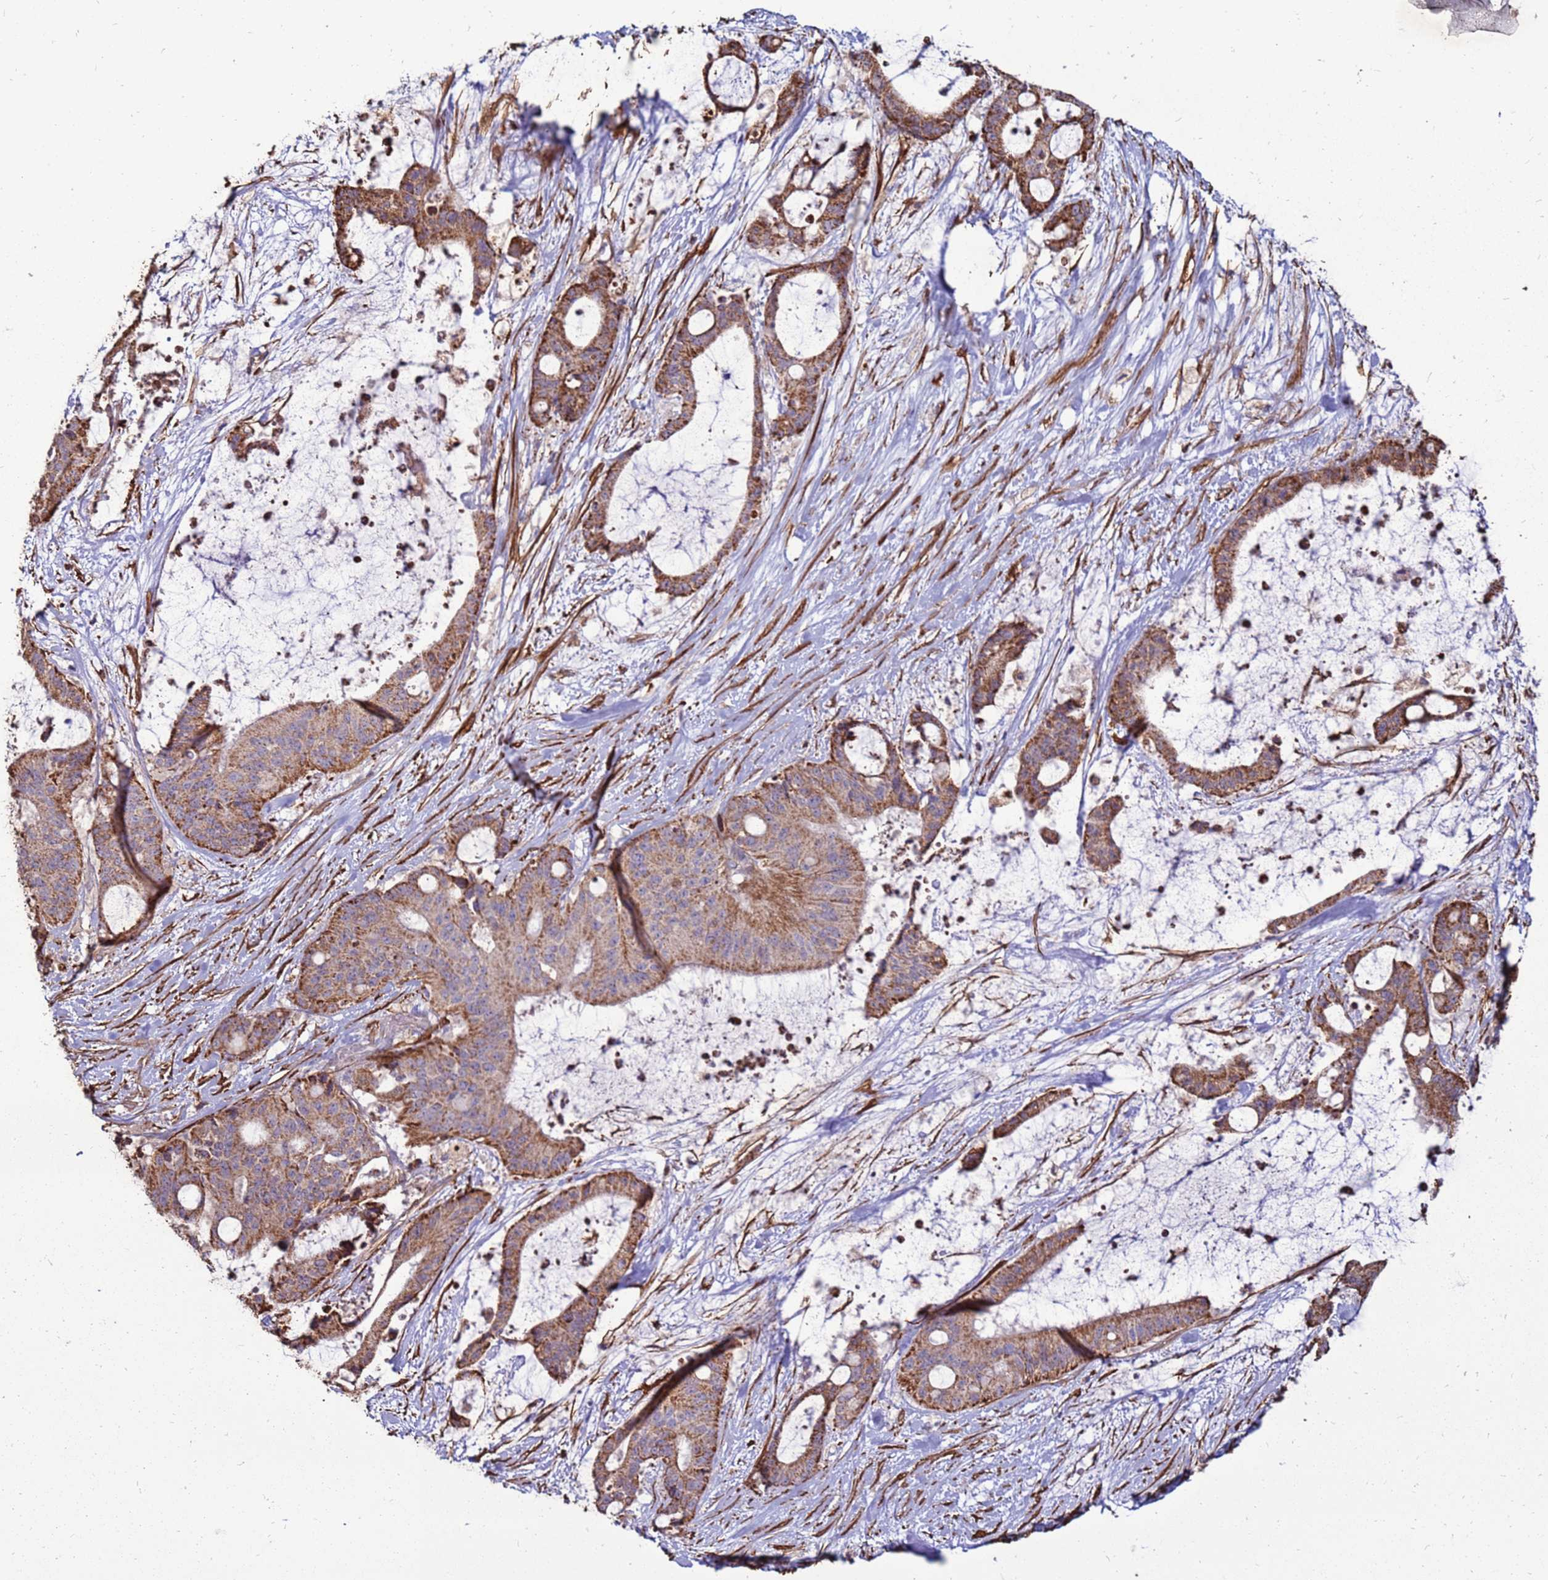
{"staining": {"intensity": "moderate", "quantity": ">75%", "location": "cytoplasmic/membranous"}, "tissue": "liver cancer", "cell_type": "Tumor cells", "image_type": "cancer", "snomed": [{"axis": "morphology", "description": "Normal tissue, NOS"}, {"axis": "morphology", "description": "Cholangiocarcinoma"}, {"axis": "topography", "description": "Liver"}, {"axis": "topography", "description": "Peripheral nerve tissue"}], "caption": "Approximately >75% of tumor cells in human liver cancer (cholangiocarcinoma) exhibit moderate cytoplasmic/membranous protein expression as visualized by brown immunohistochemical staining.", "gene": "DDX59", "patient": {"sex": "female", "age": 73}}